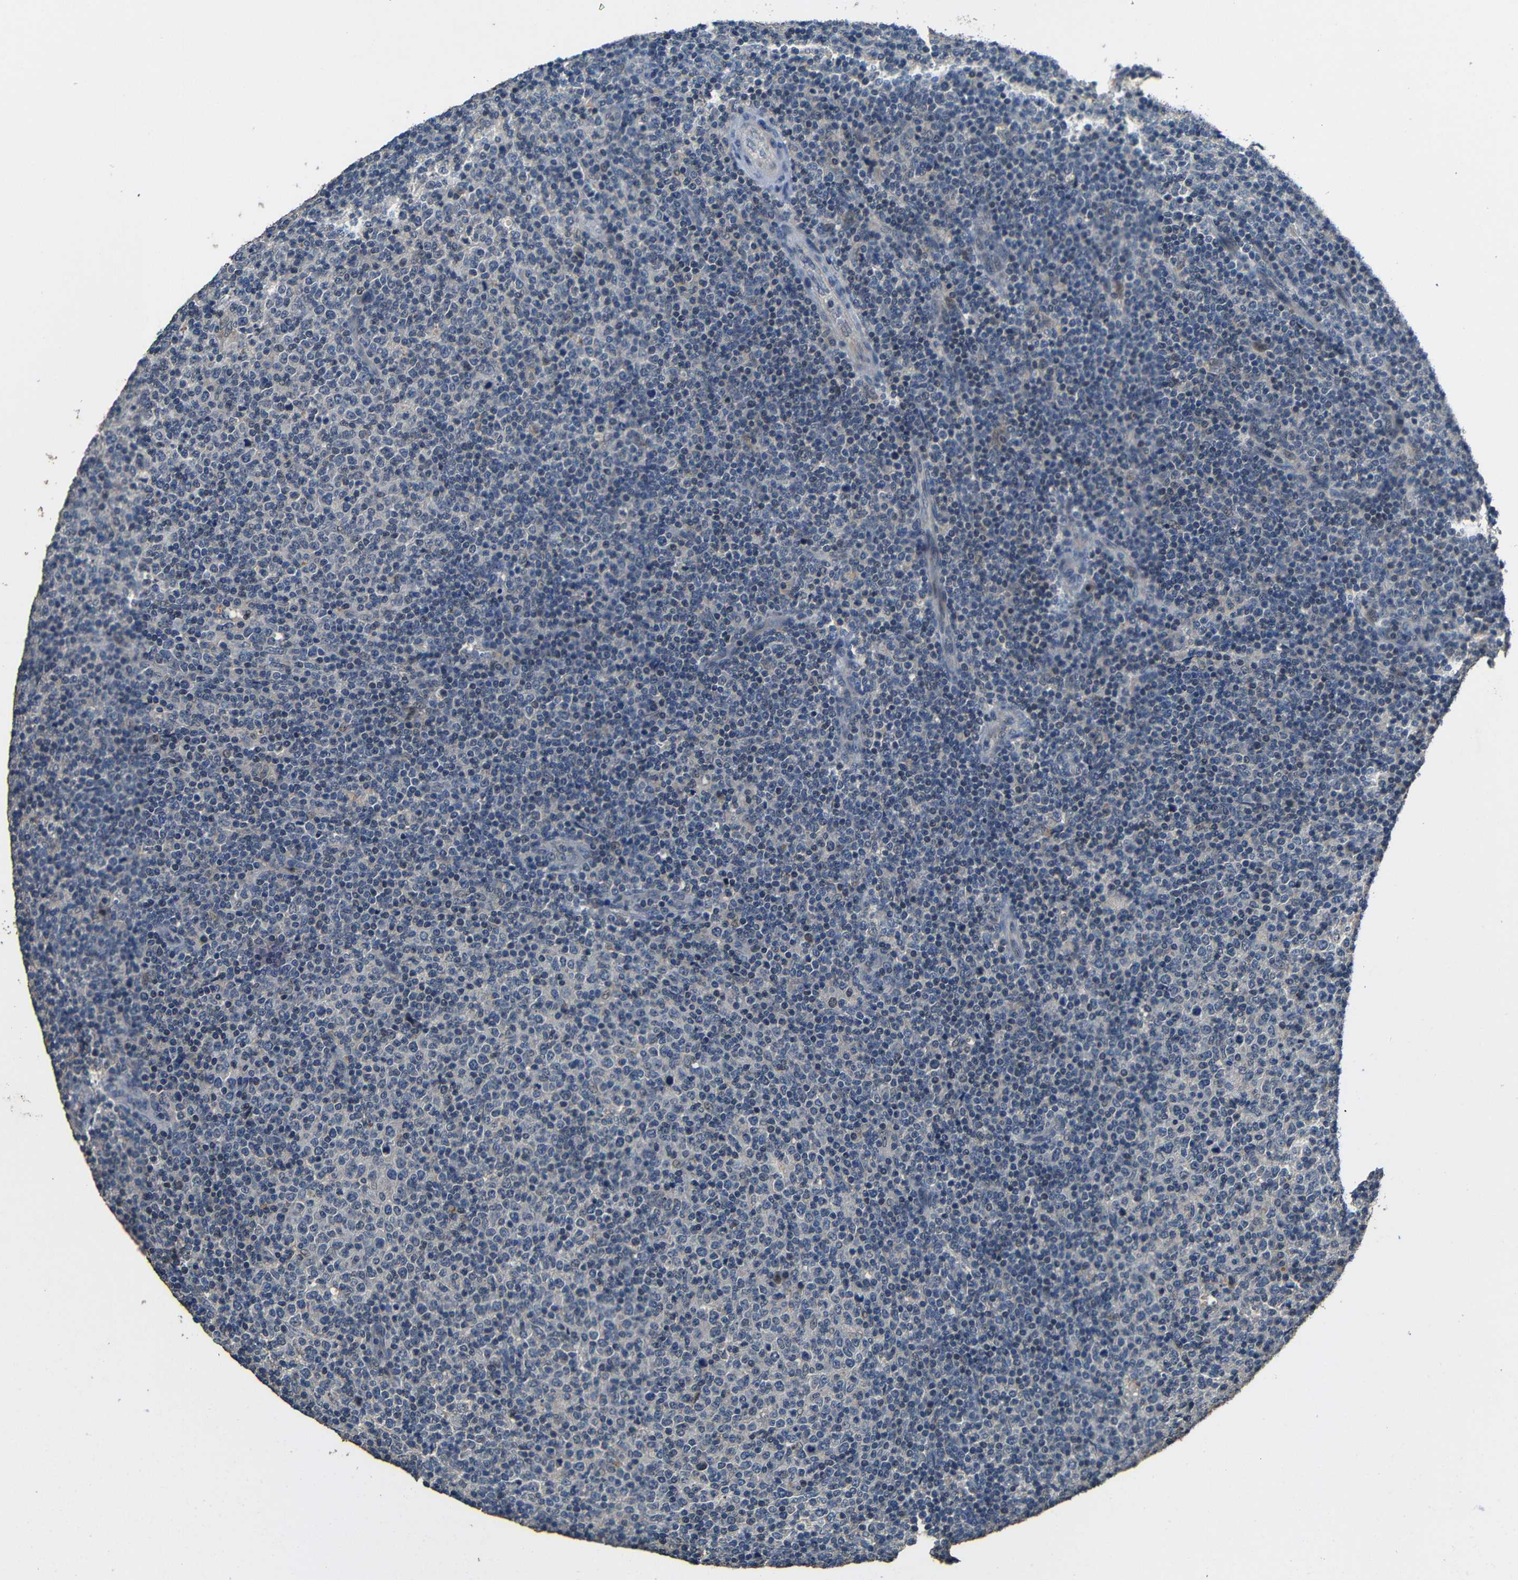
{"staining": {"intensity": "negative", "quantity": "none", "location": "none"}, "tissue": "lymphoma", "cell_type": "Tumor cells", "image_type": "cancer", "snomed": [{"axis": "morphology", "description": "Malignant lymphoma, non-Hodgkin's type, Low grade"}, {"axis": "topography", "description": "Lymph node"}], "caption": "Immunohistochemical staining of malignant lymphoma, non-Hodgkin's type (low-grade) demonstrates no significant staining in tumor cells.", "gene": "C6orf89", "patient": {"sex": "male", "age": 70}}